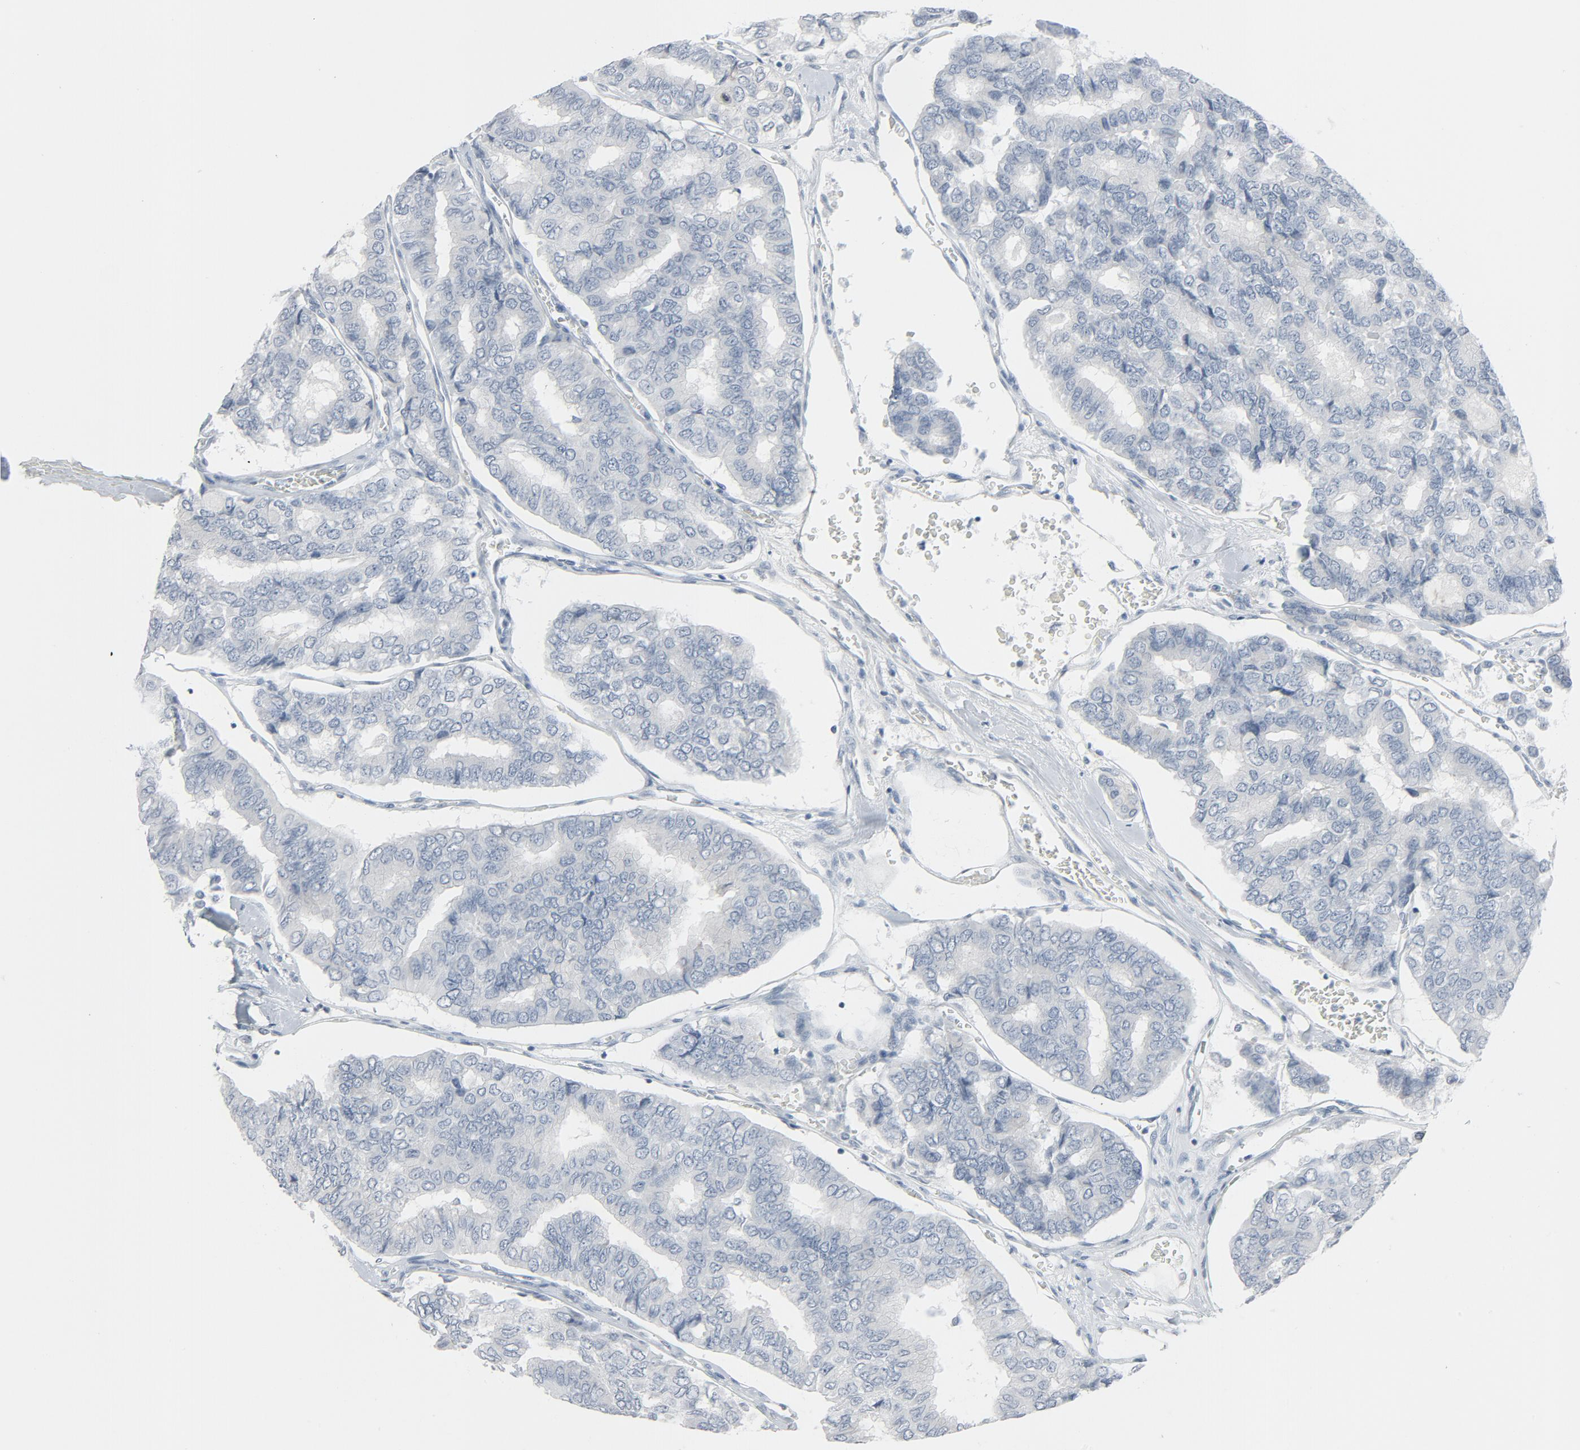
{"staining": {"intensity": "negative", "quantity": "none", "location": "none"}, "tissue": "thyroid cancer", "cell_type": "Tumor cells", "image_type": "cancer", "snomed": [{"axis": "morphology", "description": "Papillary adenocarcinoma, NOS"}, {"axis": "topography", "description": "Thyroid gland"}], "caption": "Immunohistochemical staining of human thyroid cancer shows no significant expression in tumor cells.", "gene": "FGFR3", "patient": {"sex": "female", "age": 35}}